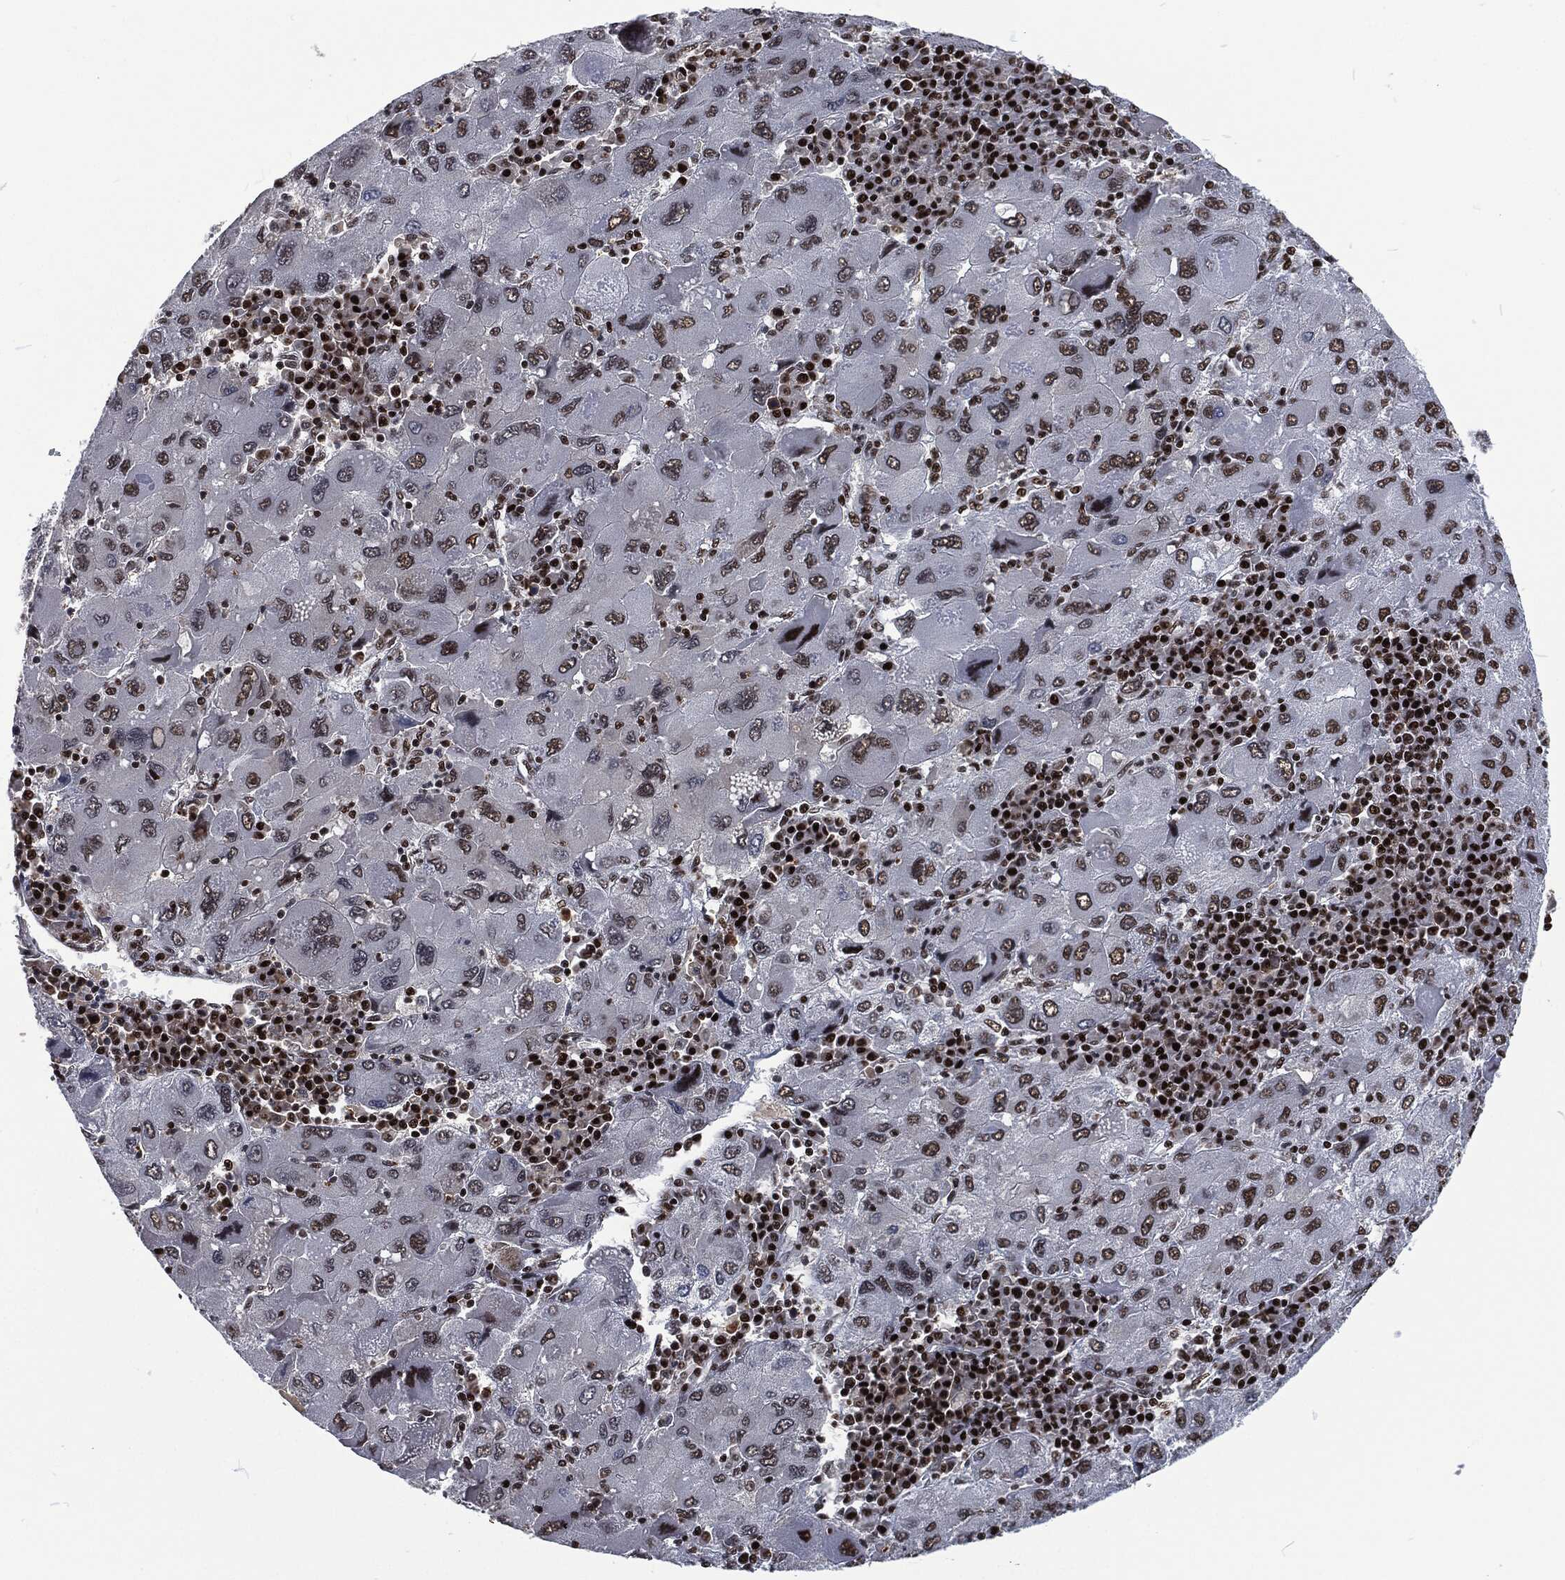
{"staining": {"intensity": "moderate", "quantity": "<25%", "location": "nuclear"}, "tissue": "liver cancer", "cell_type": "Tumor cells", "image_type": "cancer", "snomed": [{"axis": "morphology", "description": "Carcinoma, Hepatocellular, NOS"}, {"axis": "topography", "description": "Liver"}], "caption": "A brown stain highlights moderate nuclear positivity of a protein in liver hepatocellular carcinoma tumor cells.", "gene": "DCPS", "patient": {"sex": "male", "age": 75}}